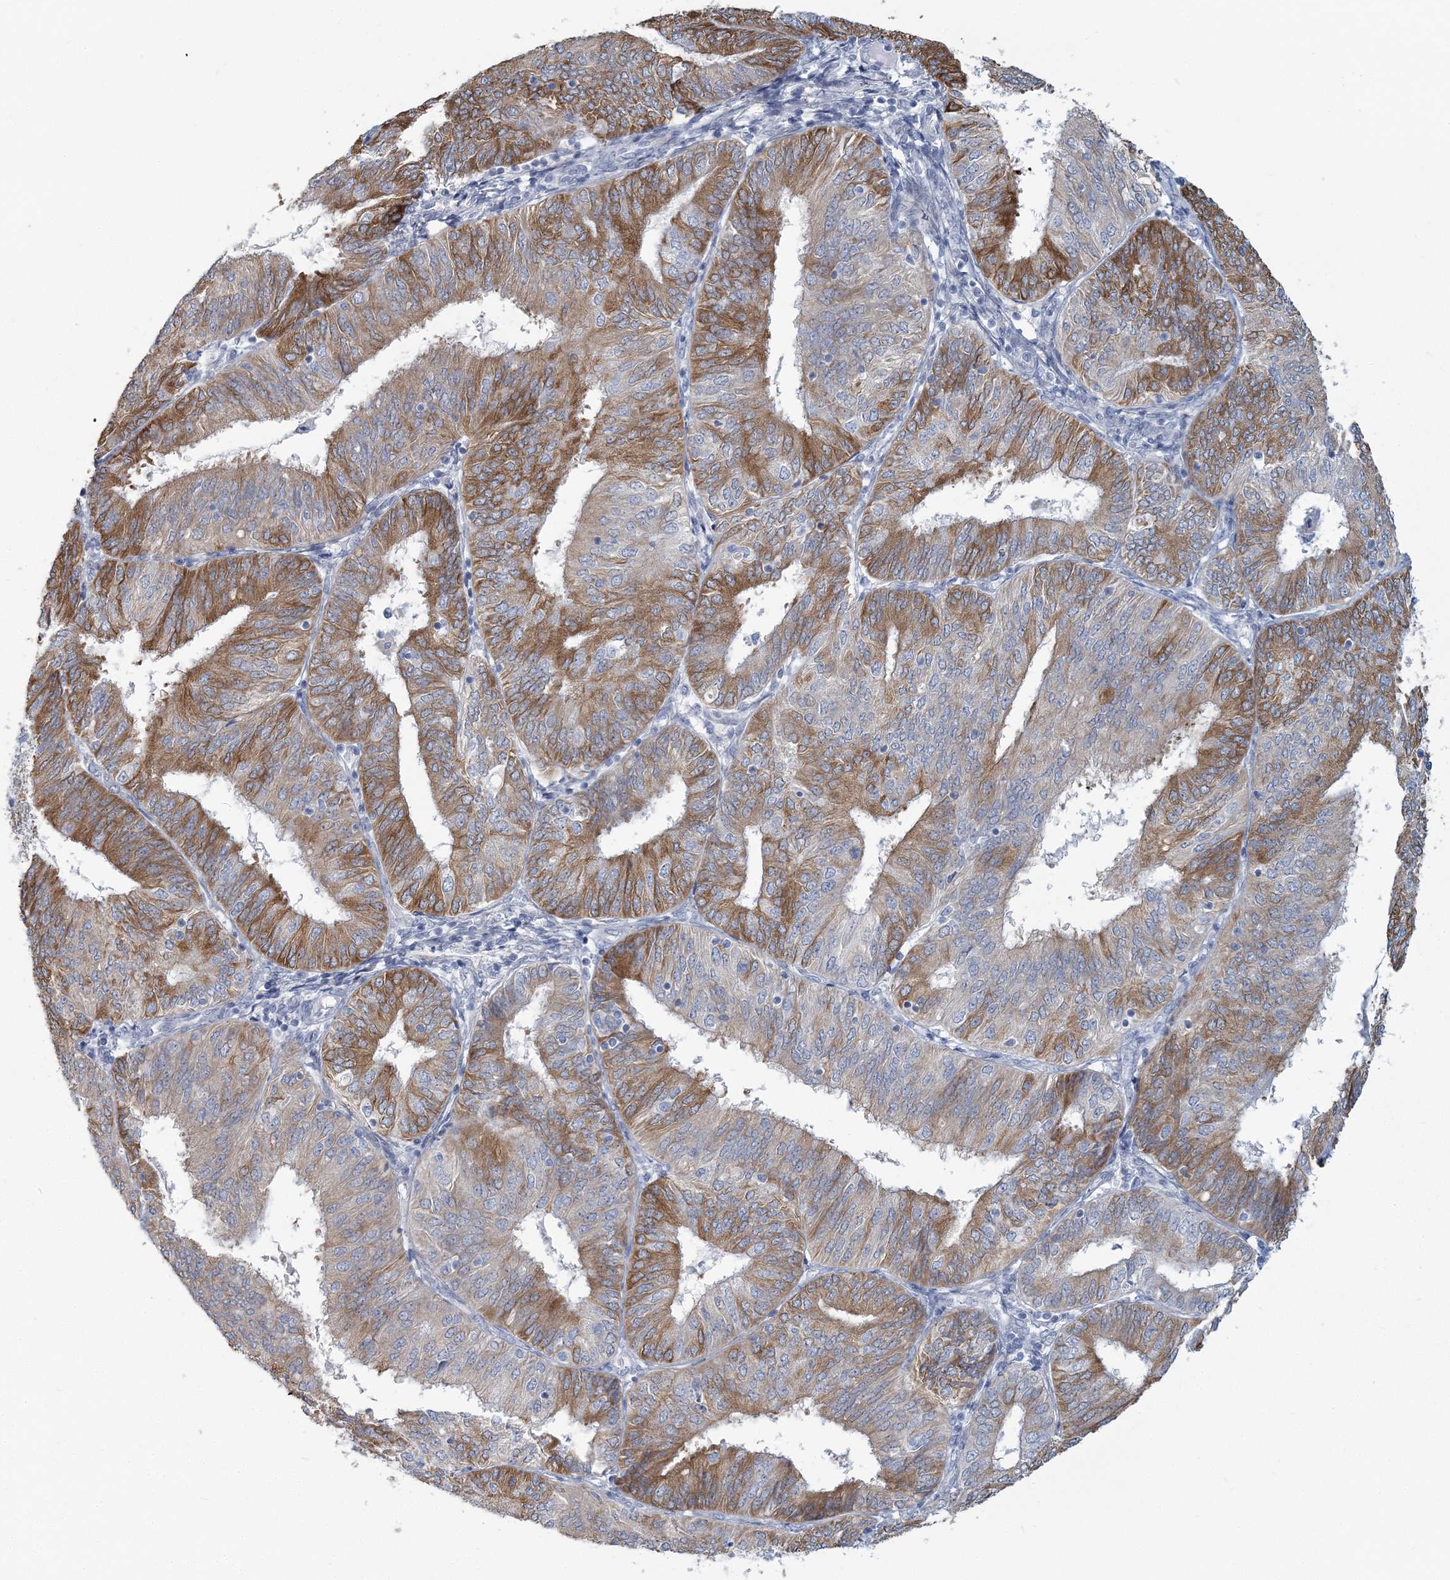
{"staining": {"intensity": "moderate", "quantity": ">75%", "location": "cytoplasmic/membranous"}, "tissue": "endometrial cancer", "cell_type": "Tumor cells", "image_type": "cancer", "snomed": [{"axis": "morphology", "description": "Adenocarcinoma, NOS"}, {"axis": "topography", "description": "Endometrium"}], "caption": "Tumor cells demonstrate medium levels of moderate cytoplasmic/membranous staining in approximately >75% of cells in adenocarcinoma (endometrial).", "gene": "CMBL", "patient": {"sex": "female", "age": 58}}